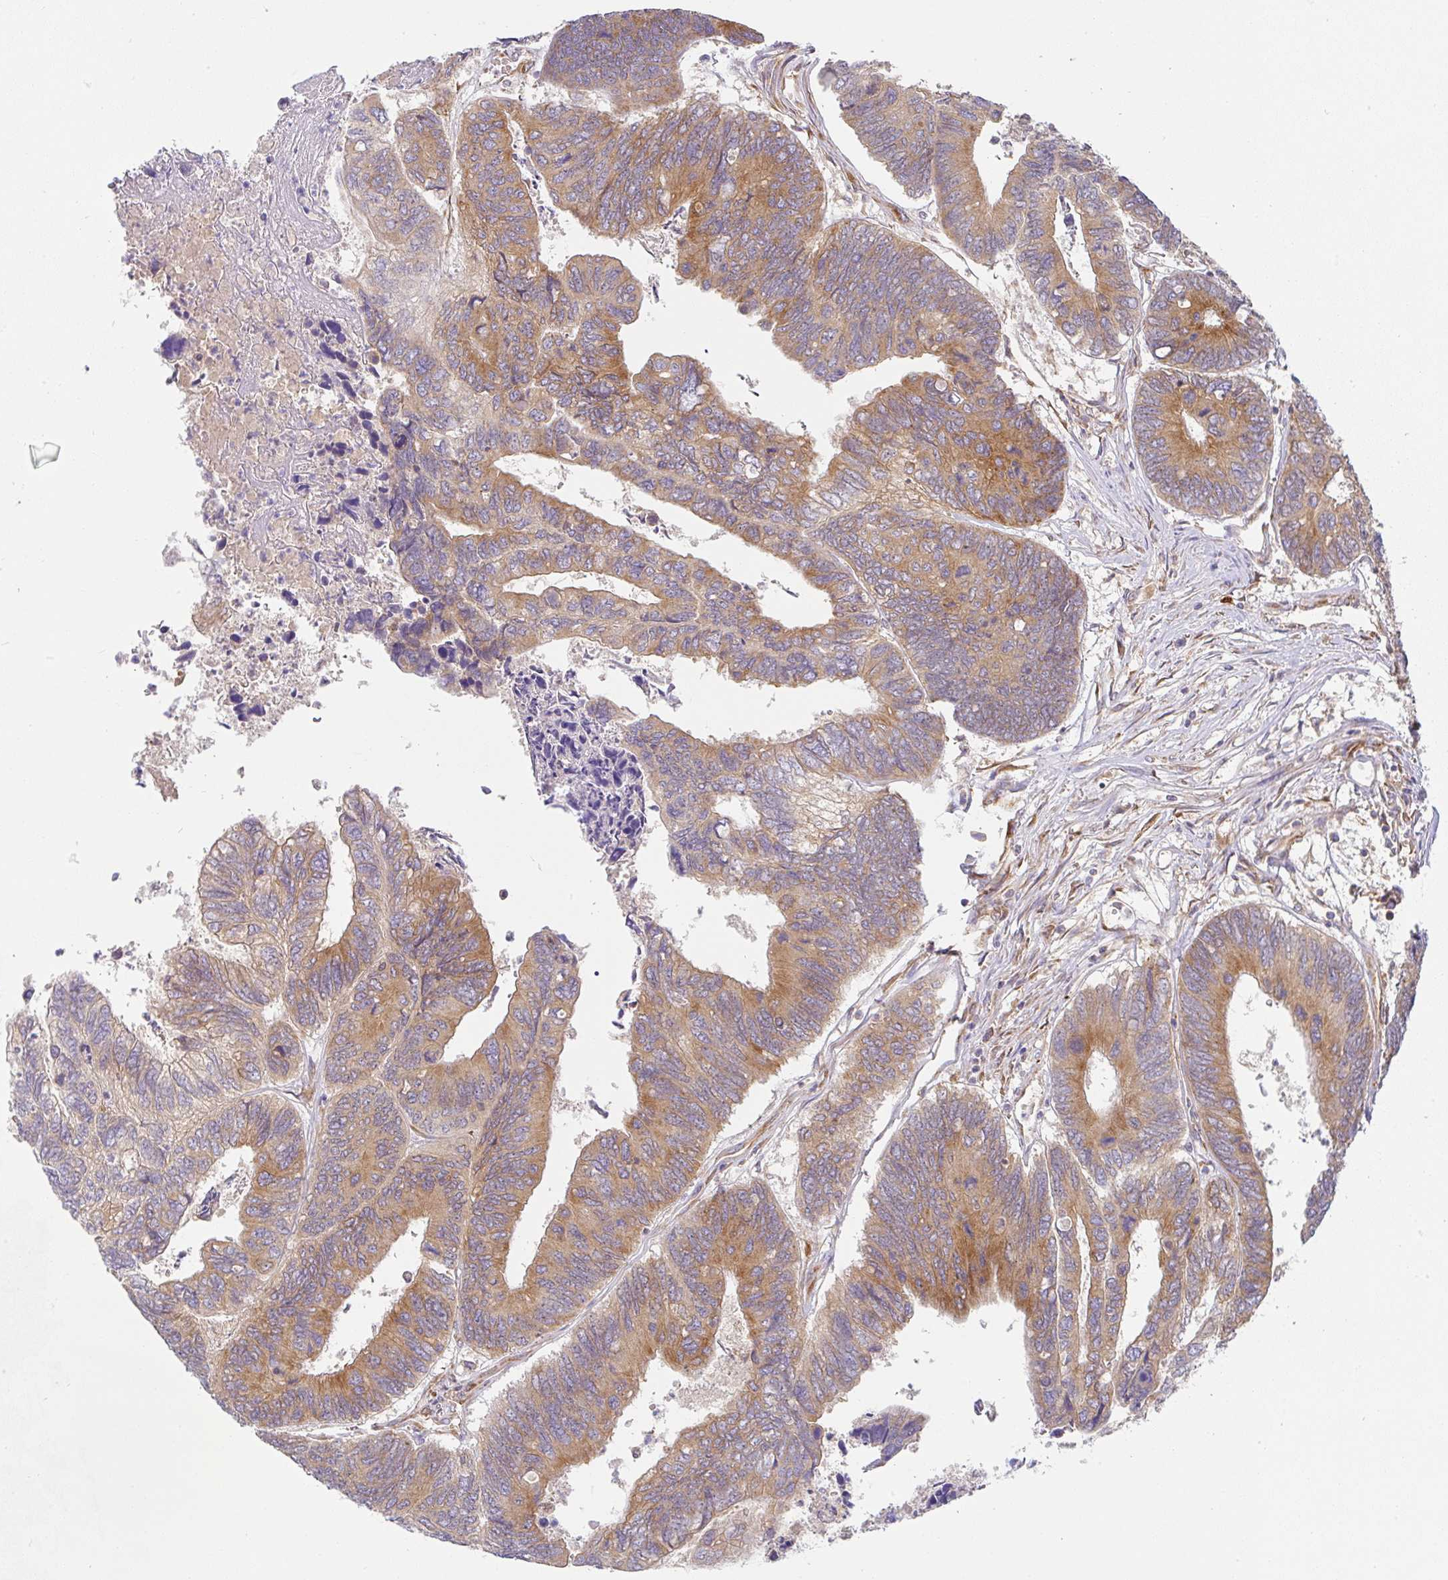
{"staining": {"intensity": "moderate", "quantity": ">75%", "location": "cytoplasmic/membranous"}, "tissue": "colorectal cancer", "cell_type": "Tumor cells", "image_type": "cancer", "snomed": [{"axis": "morphology", "description": "Adenocarcinoma, NOS"}, {"axis": "topography", "description": "Colon"}], "caption": "Immunohistochemistry (IHC) (DAB (3,3'-diaminobenzidine)) staining of colorectal adenocarcinoma displays moderate cytoplasmic/membranous protein staining in approximately >75% of tumor cells. (IHC, brightfield microscopy, high magnification).", "gene": "DERL2", "patient": {"sex": "female", "age": 67}}